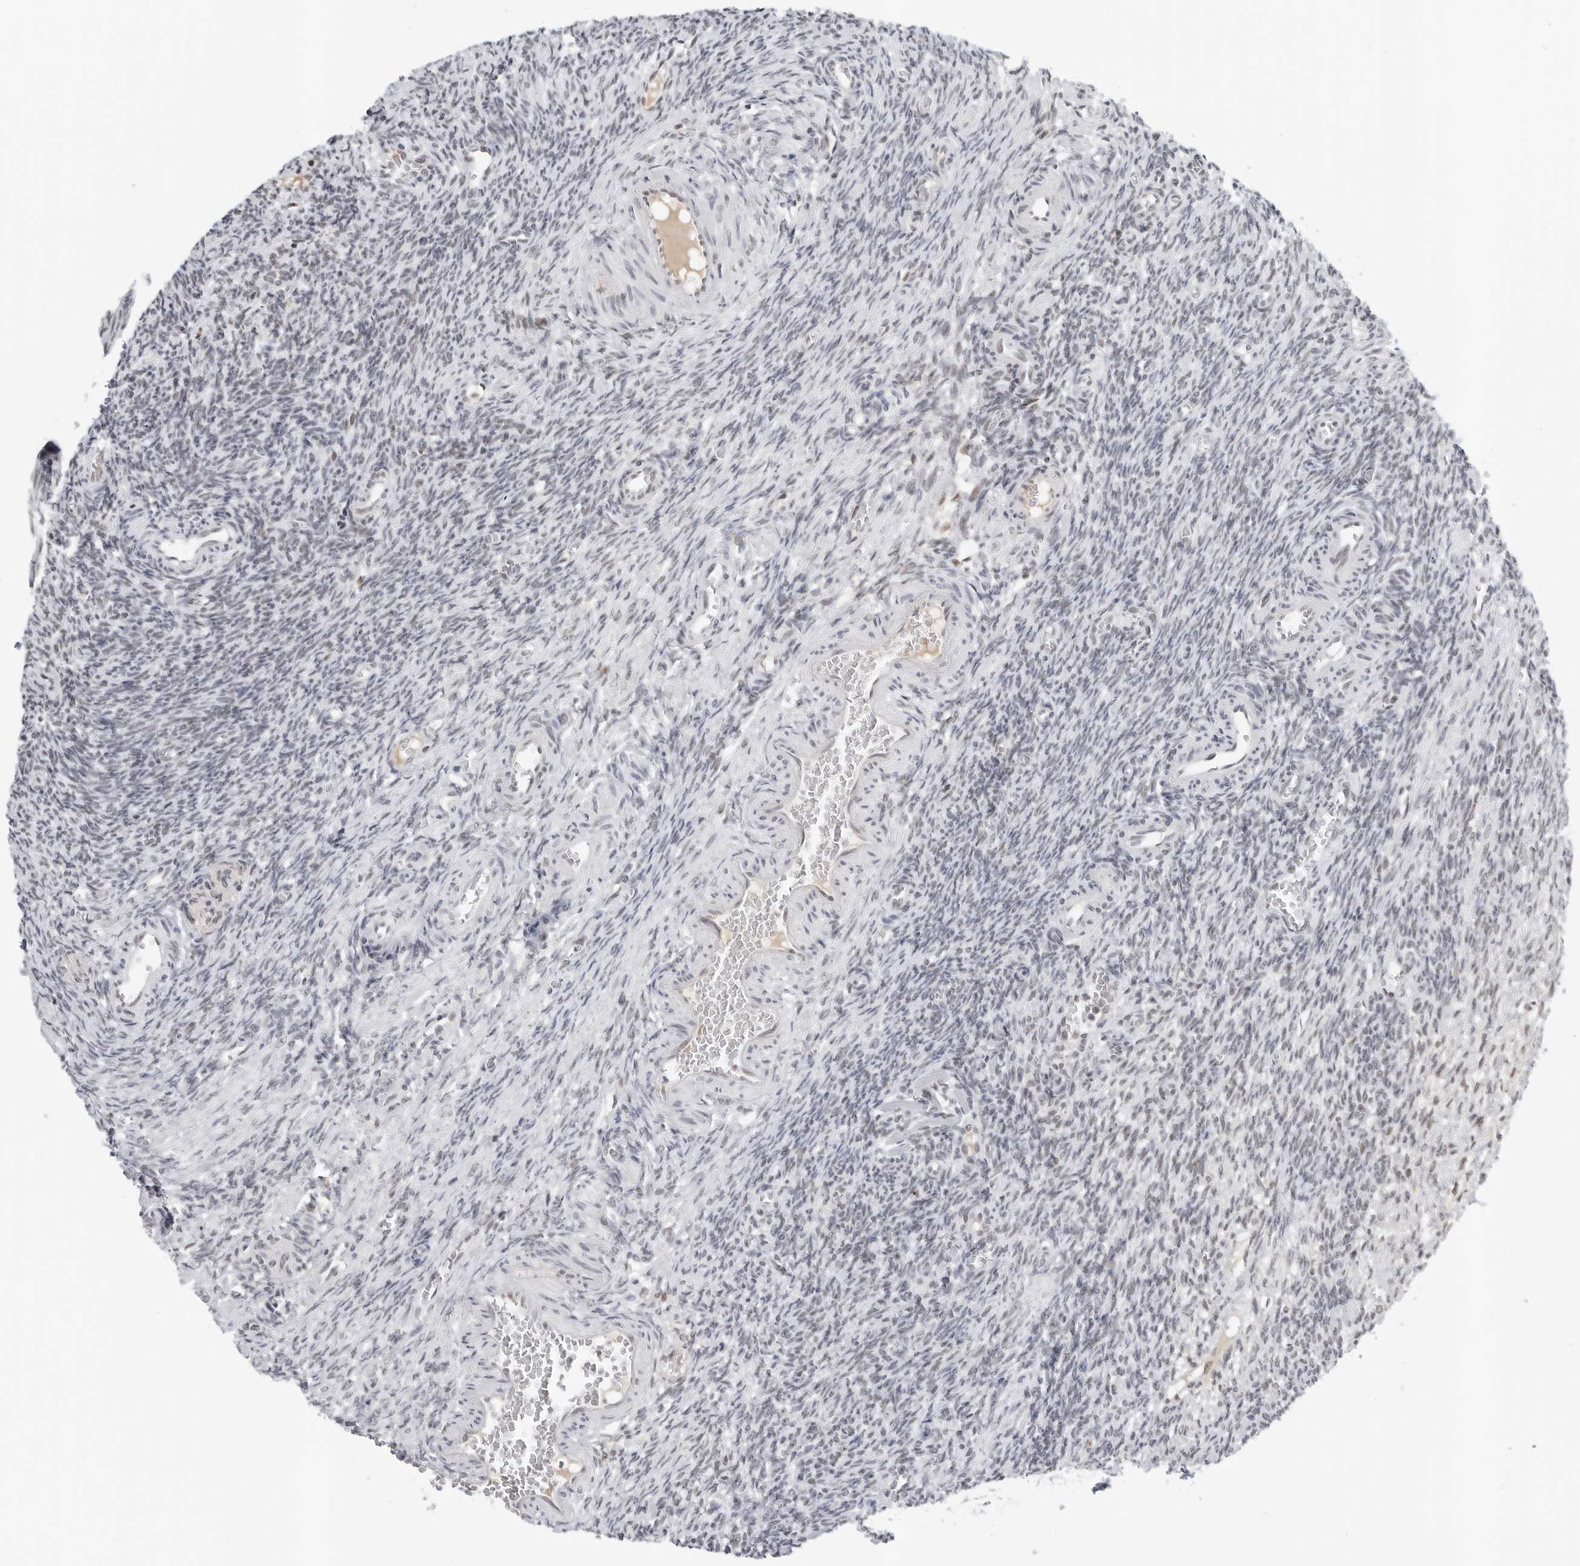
{"staining": {"intensity": "negative", "quantity": "none", "location": "none"}, "tissue": "ovary", "cell_type": "Ovarian stroma cells", "image_type": "normal", "snomed": [{"axis": "morphology", "description": "Normal tissue, NOS"}, {"axis": "topography", "description": "Ovary"}], "caption": "IHC histopathology image of unremarkable human ovary stained for a protein (brown), which reveals no staining in ovarian stroma cells. Nuclei are stained in blue.", "gene": "WRAP53", "patient": {"sex": "female", "age": 27}}